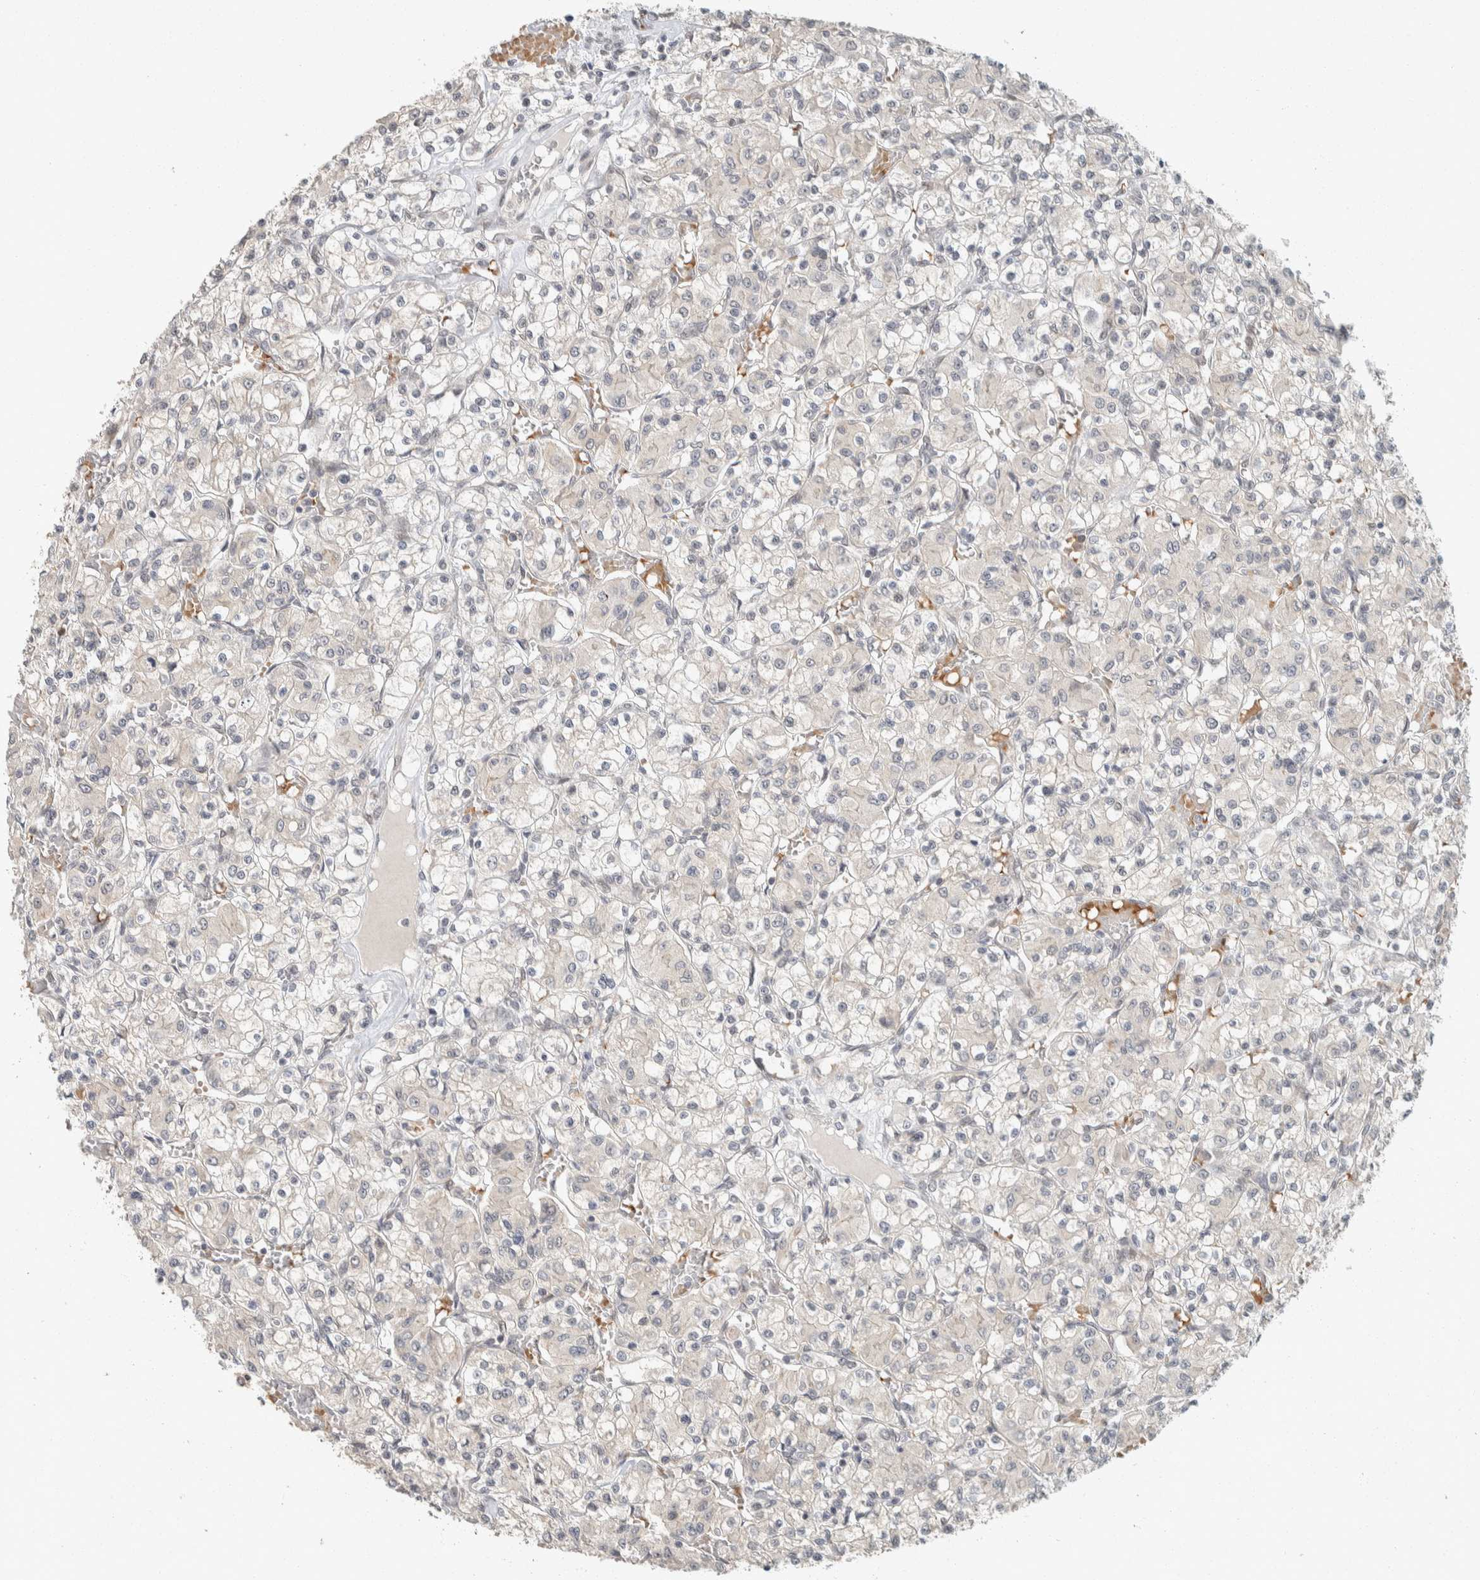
{"staining": {"intensity": "negative", "quantity": "none", "location": "none"}, "tissue": "renal cancer", "cell_type": "Tumor cells", "image_type": "cancer", "snomed": [{"axis": "morphology", "description": "Adenocarcinoma, NOS"}, {"axis": "topography", "description": "Kidney"}], "caption": "Tumor cells show no significant staining in adenocarcinoma (renal).", "gene": "ZBTB2", "patient": {"sex": "female", "age": 59}}